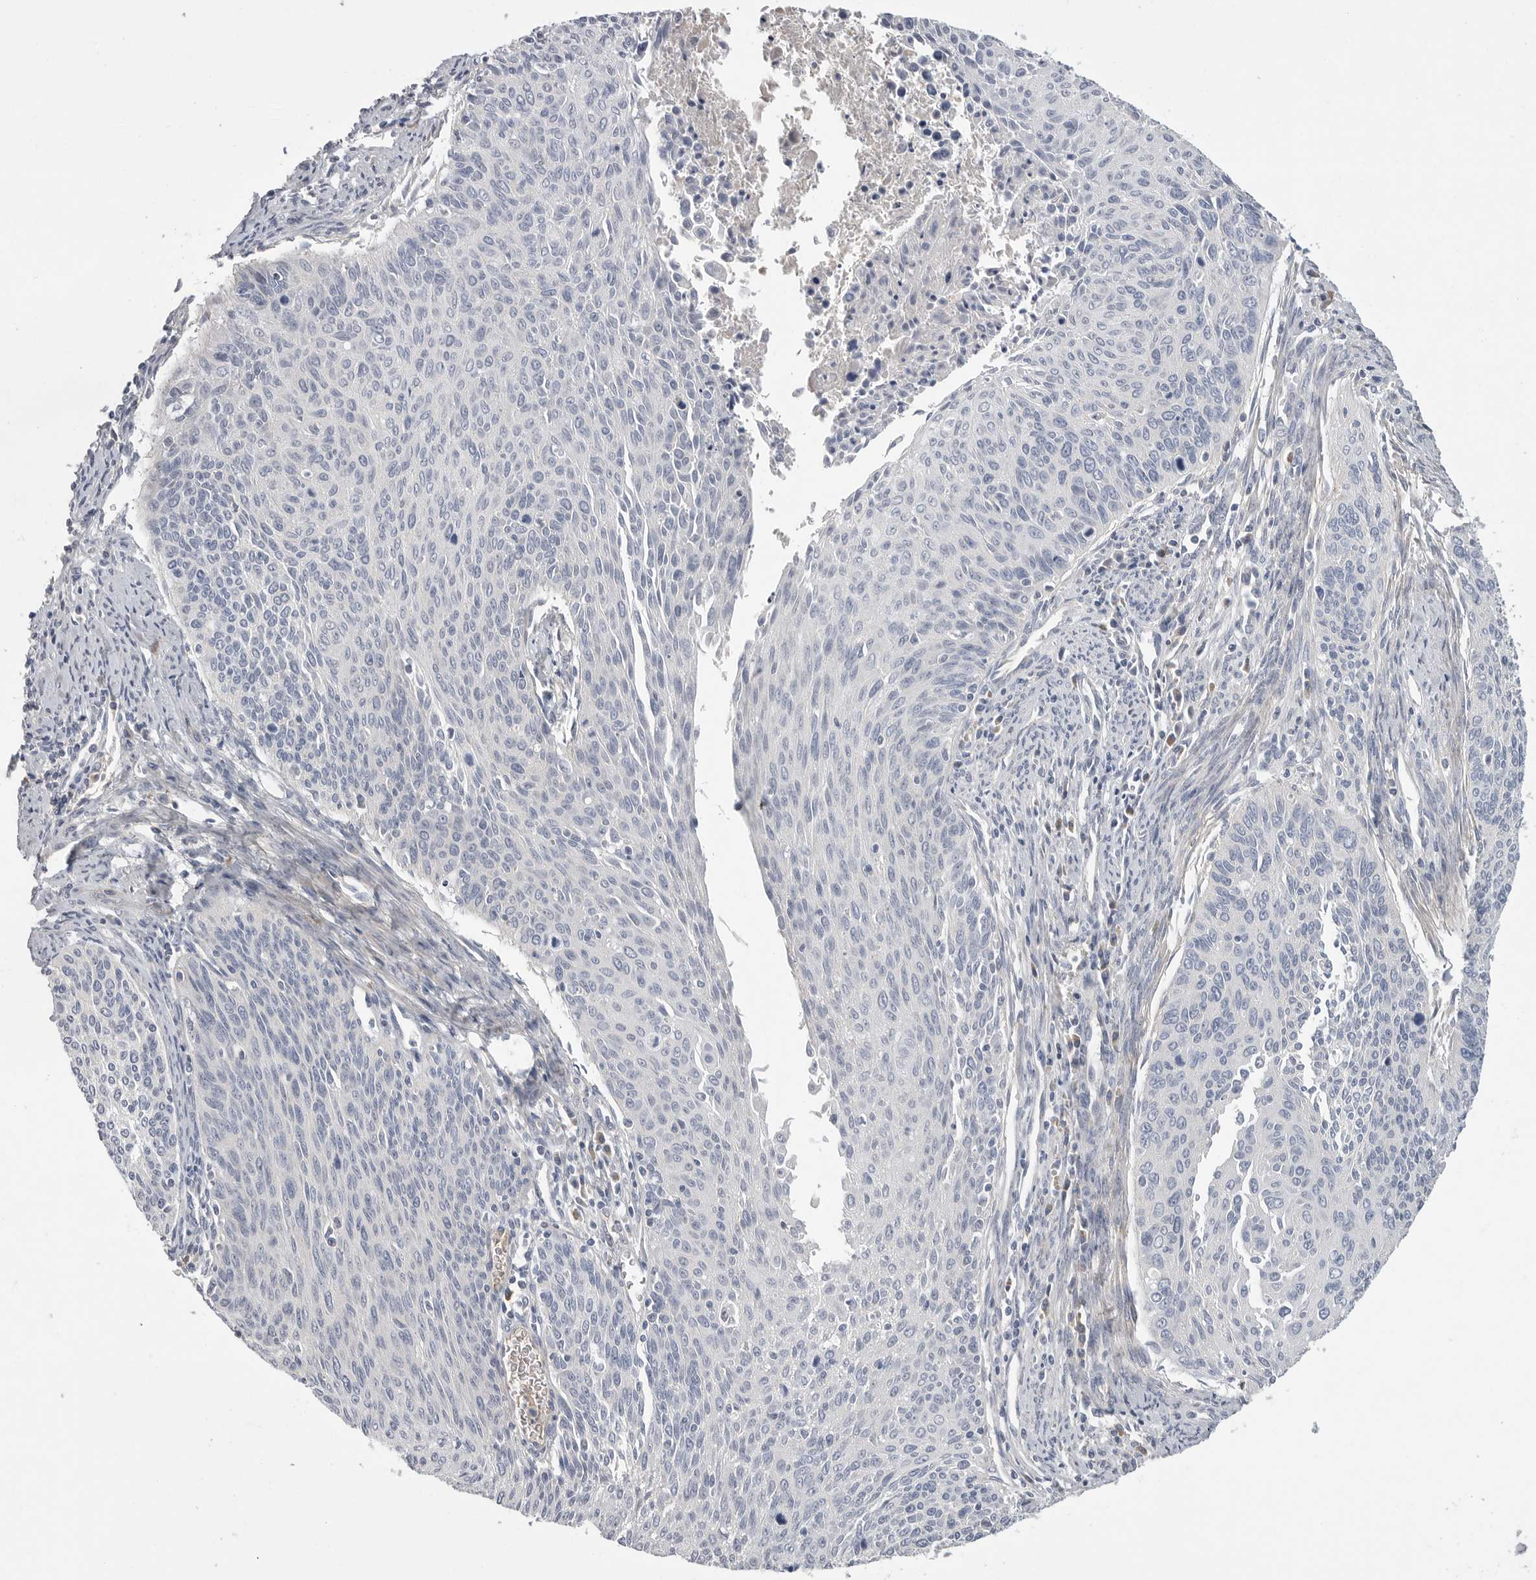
{"staining": {"intensity": "negative", "quantity": "none", "location": "none"}, "tissue": "cervical cancer", "cell_type": "Tumor cells", "image_type": "cancer", "snomed": [{"axis": "morphology", "description": "Squamous cell carcinoma, NOS"}, {"axis": "topography", "description": "Cervix"}], "caption": "DAB (3,3'-diaminobenzidine) immunohistochemical staining of human cervical cancer reveals no significant positivity in tumor cells.", "gene": "SDC3", "patient": {"sex": "female", "age": 55}}